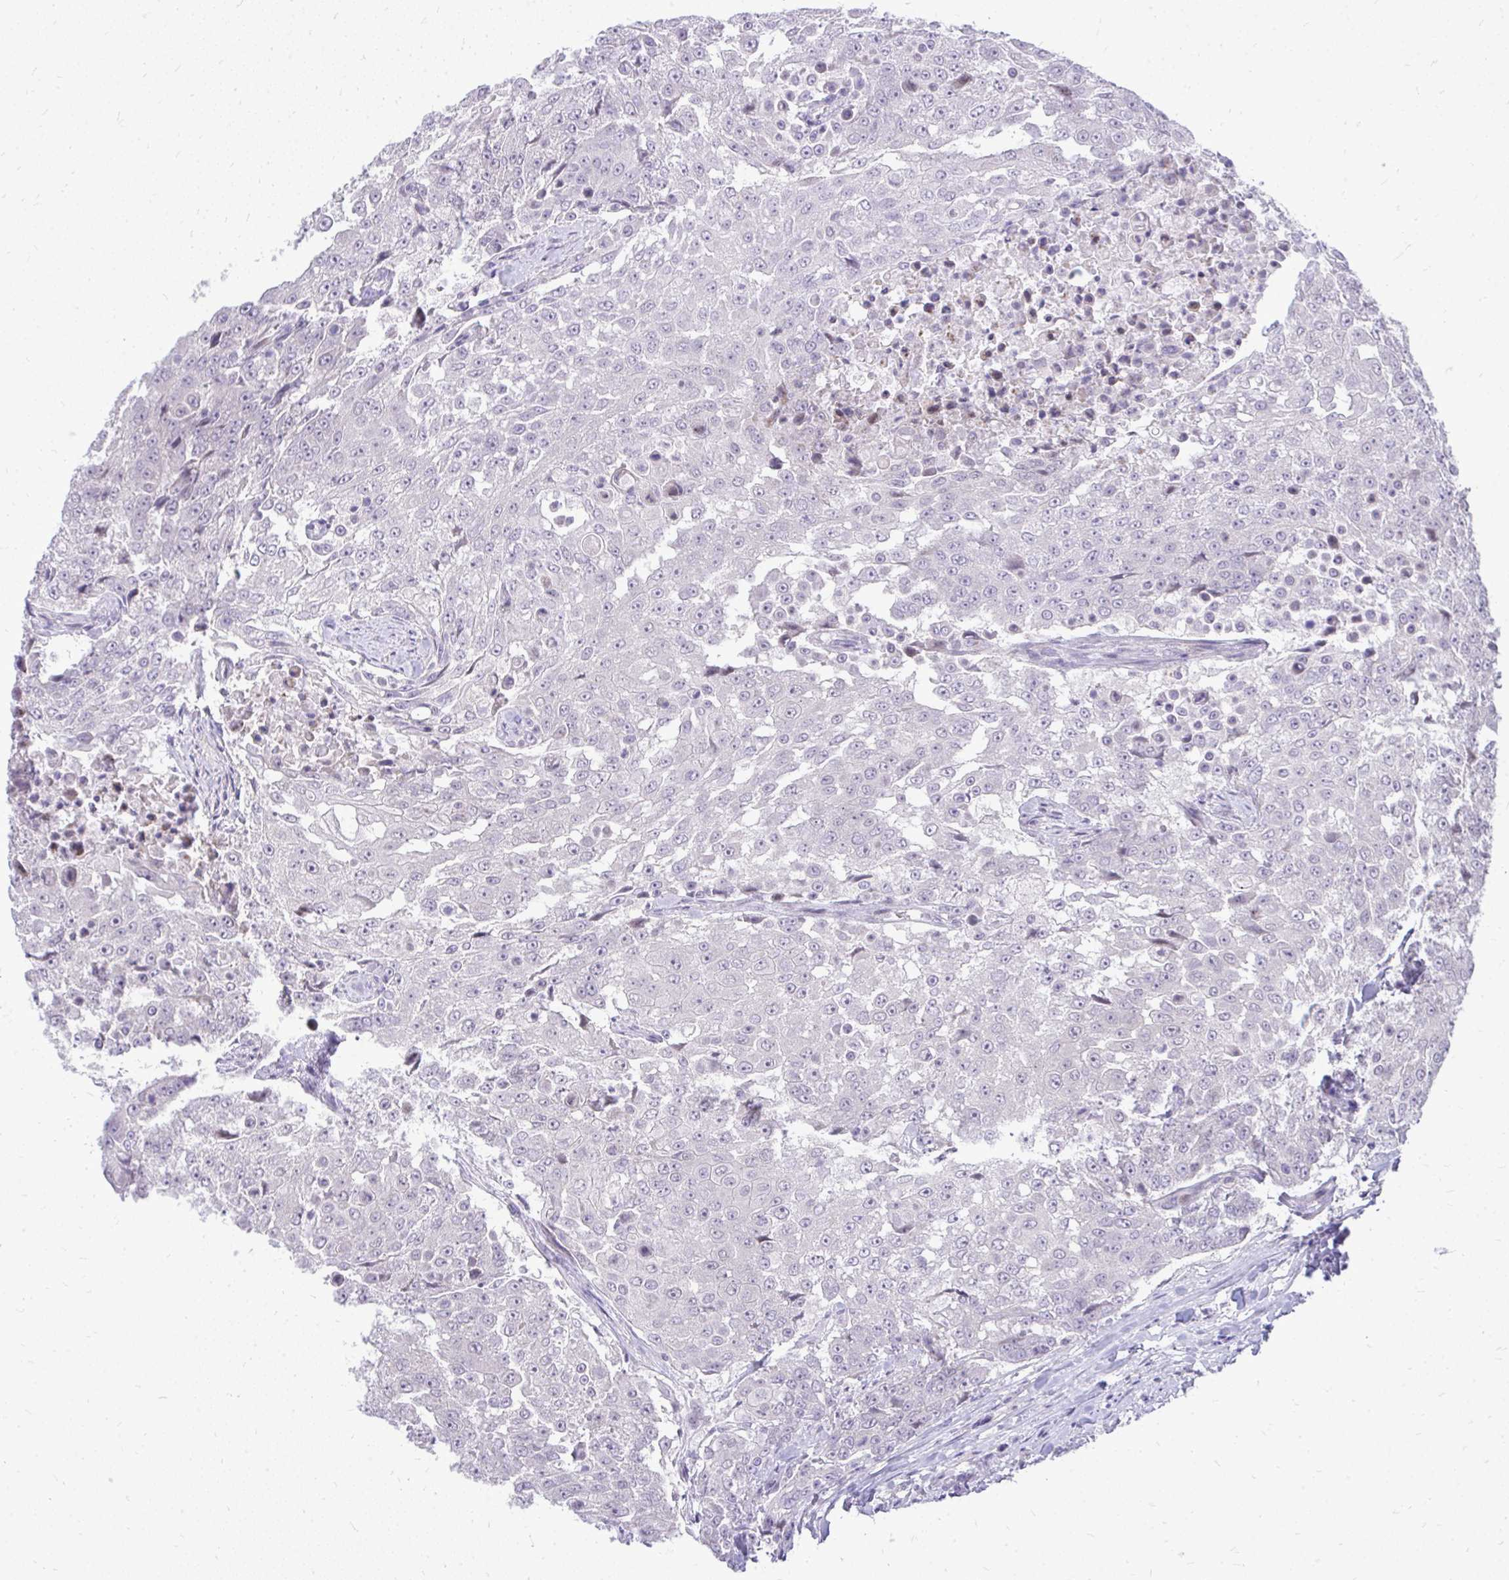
{"staining": {"intensity": "negative", "quantity": "none", "location": "none"}, "tissue": "urothelial cancer", "cell_type": "Tumor cells", "image_type": "cancer", "snomed": [{"axis": "morphology", "description": "Urothelial carcinoma, High grade"}, {"axis": "topography", "description": "Urinary bladder"}], "caption": "Immunohistochemical staining of human urothelial cancer reveals no significant expression in tumor cells.", "gene": "OR8D1", "patient": {"sex": "female", "age": 63}}